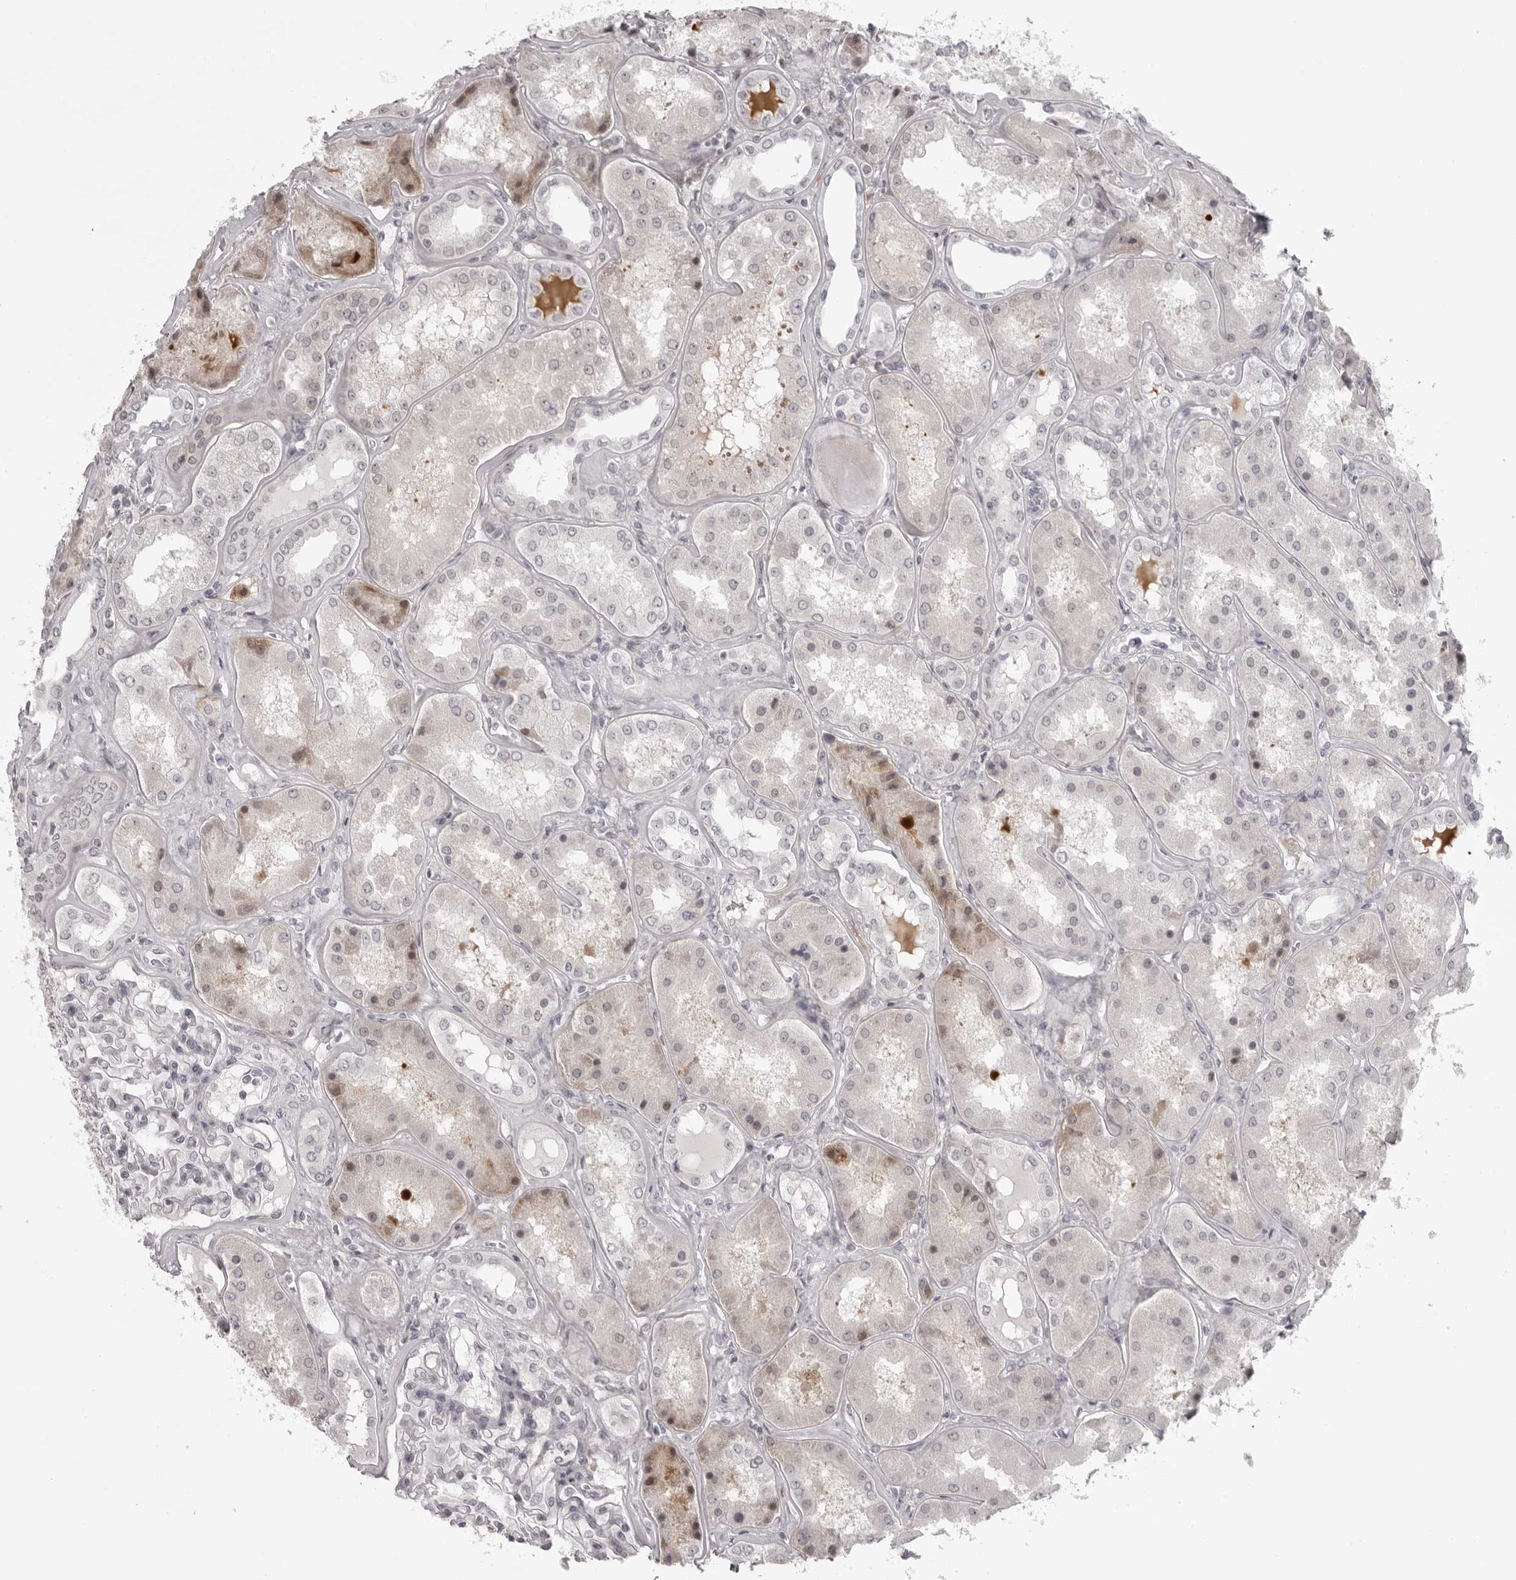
{"staining": {"intensity": "negative", "quantity": "none", "location": "none"}, "tissue": "kidney", "cell_type": "Cells in glomeruli", "image_type": "normal", "snomed": [{"axis": "morphology", "description": "Normal tissue, NOS"}, {"axis": "topography", "description": "Kidney"}], "caption": "A high-resolution histopathology image shows immunohistochemistry staining of benign kidney, which shows no significant staining in cells in glomeruli.", "gene": "NUDT18", "patient": {"sex": "female", "age": 56}}